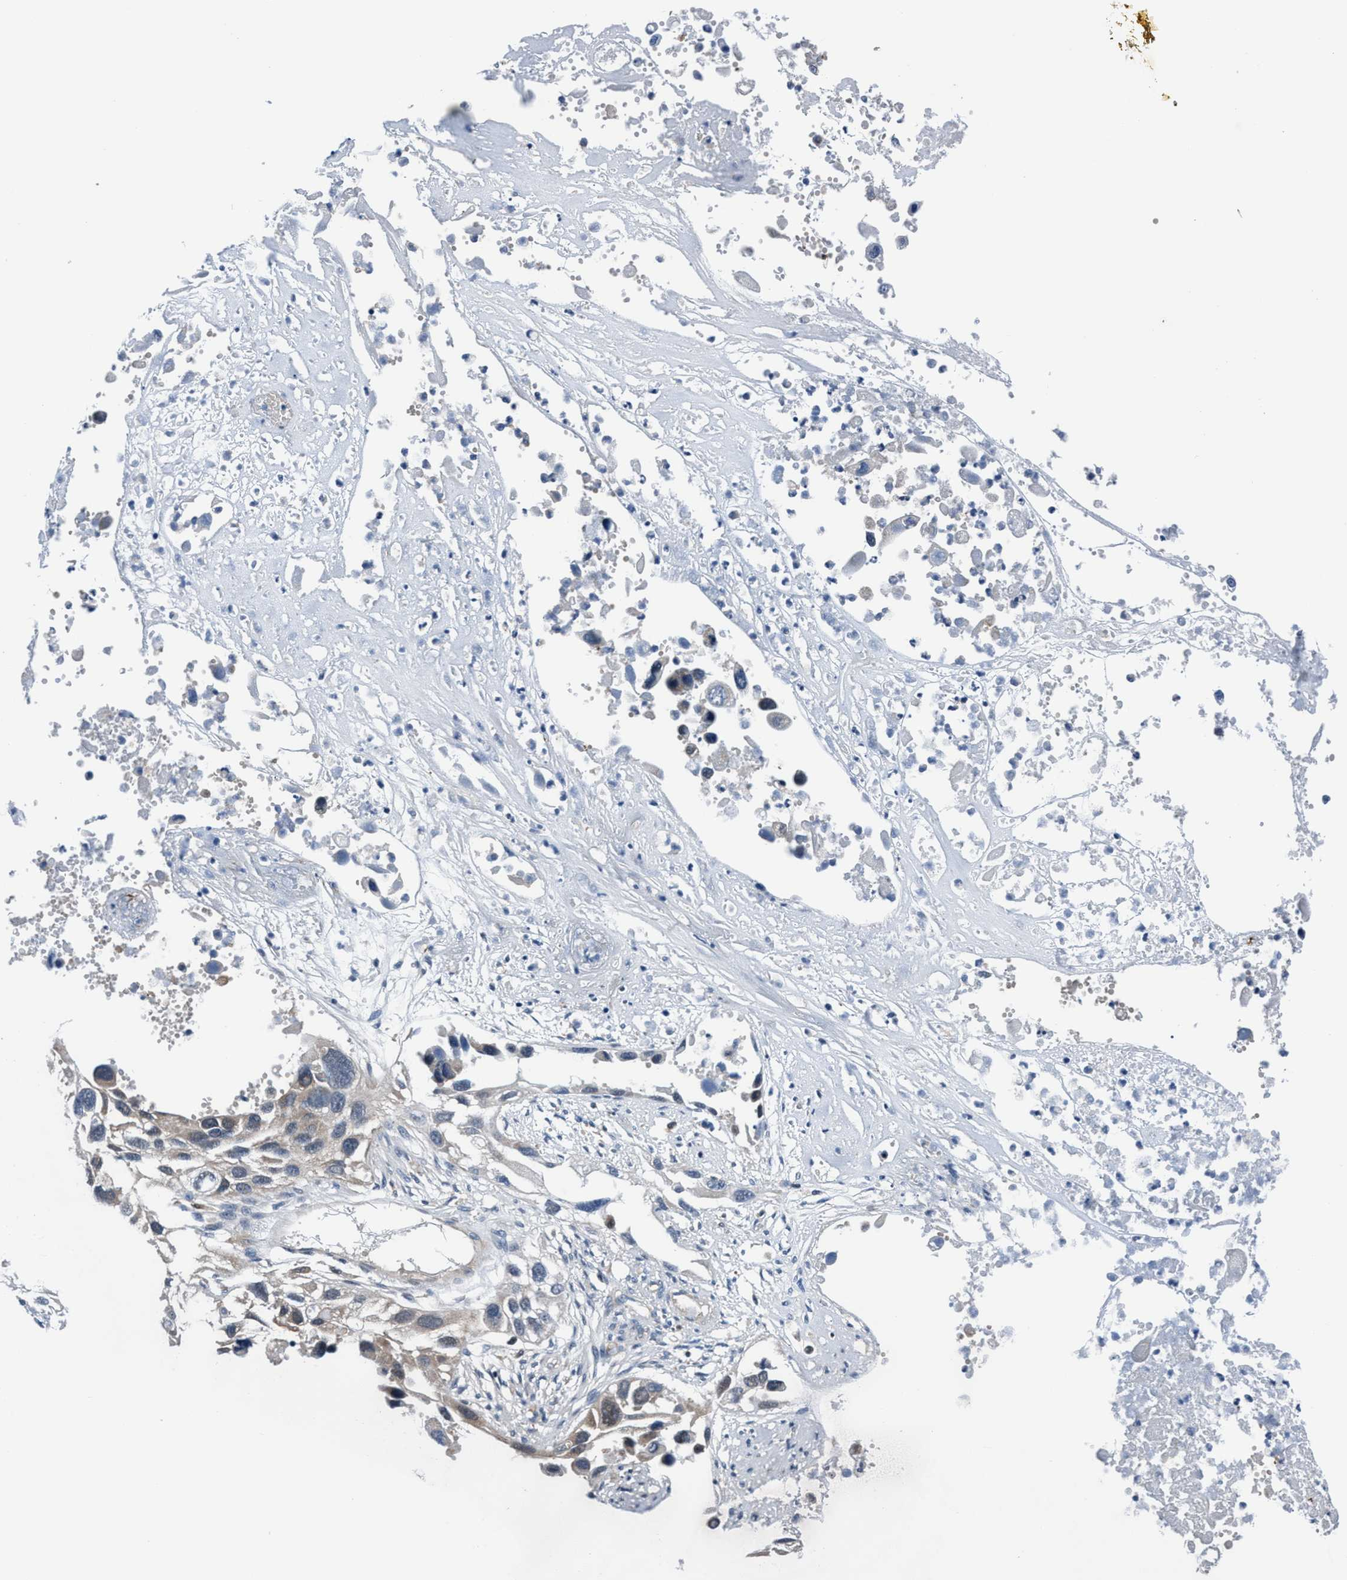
{"staining": {"intensity": "weak", "quantity": "<25%", "location": "cytoplasmic/membranous"}, "tissue": "lung cancer", "cell_type": "Tumor cells", "image_type": "cancer", "snomed": [{"axis": "morphology", "description": "Squamous cell carcinoma, NOS"}, {"axis": "topography", "description": "Lung"}], "caption": "The immunohistochemistry micrograph has no significant positivity in tumor cells of squamous cell carcinoma (lung) tissue.", "gene": "TMEM94", "patient": {"sex": "male", "age": 71}}